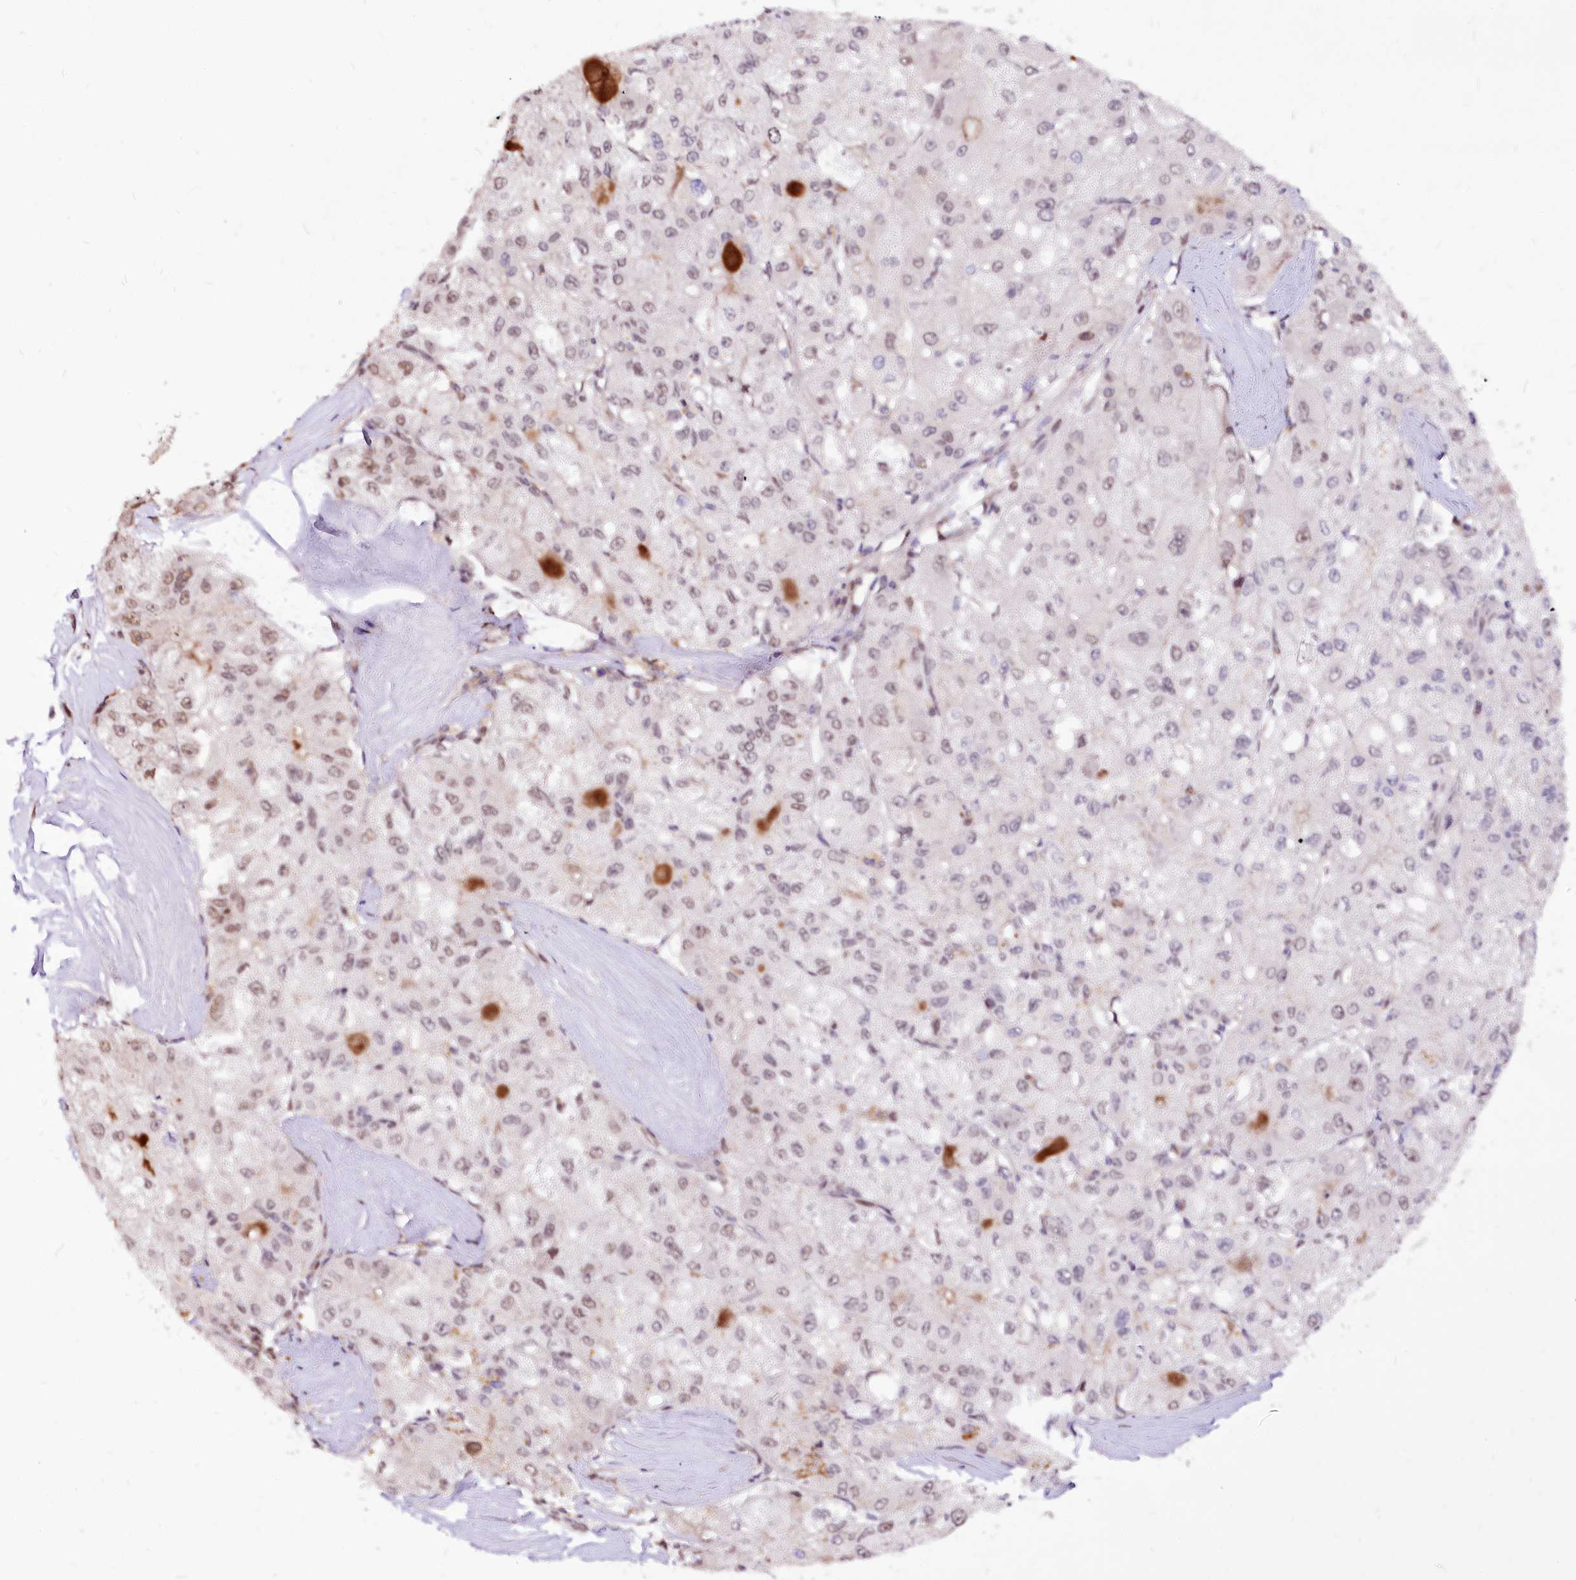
{"staining": {"intensity": "weak", "quantity": "25%-75%", "location": "nuclear"}, "tissue": "liver cancer", "cell_type": "Tumor cells", "image_type": "cancer", "snomed": [{"axis": "morphology", "description": "Carcinoma, Hepatocellular, NOS"}, {"axis": "topography", "description": "Liver"}], "caption": "Liver cancer (hepatocellular carcinoma) stained for a protein displays weak nuclear positivity in tumor cells.", "gene": "POLA2", "patient": {"sex": "male", "age": 80}}